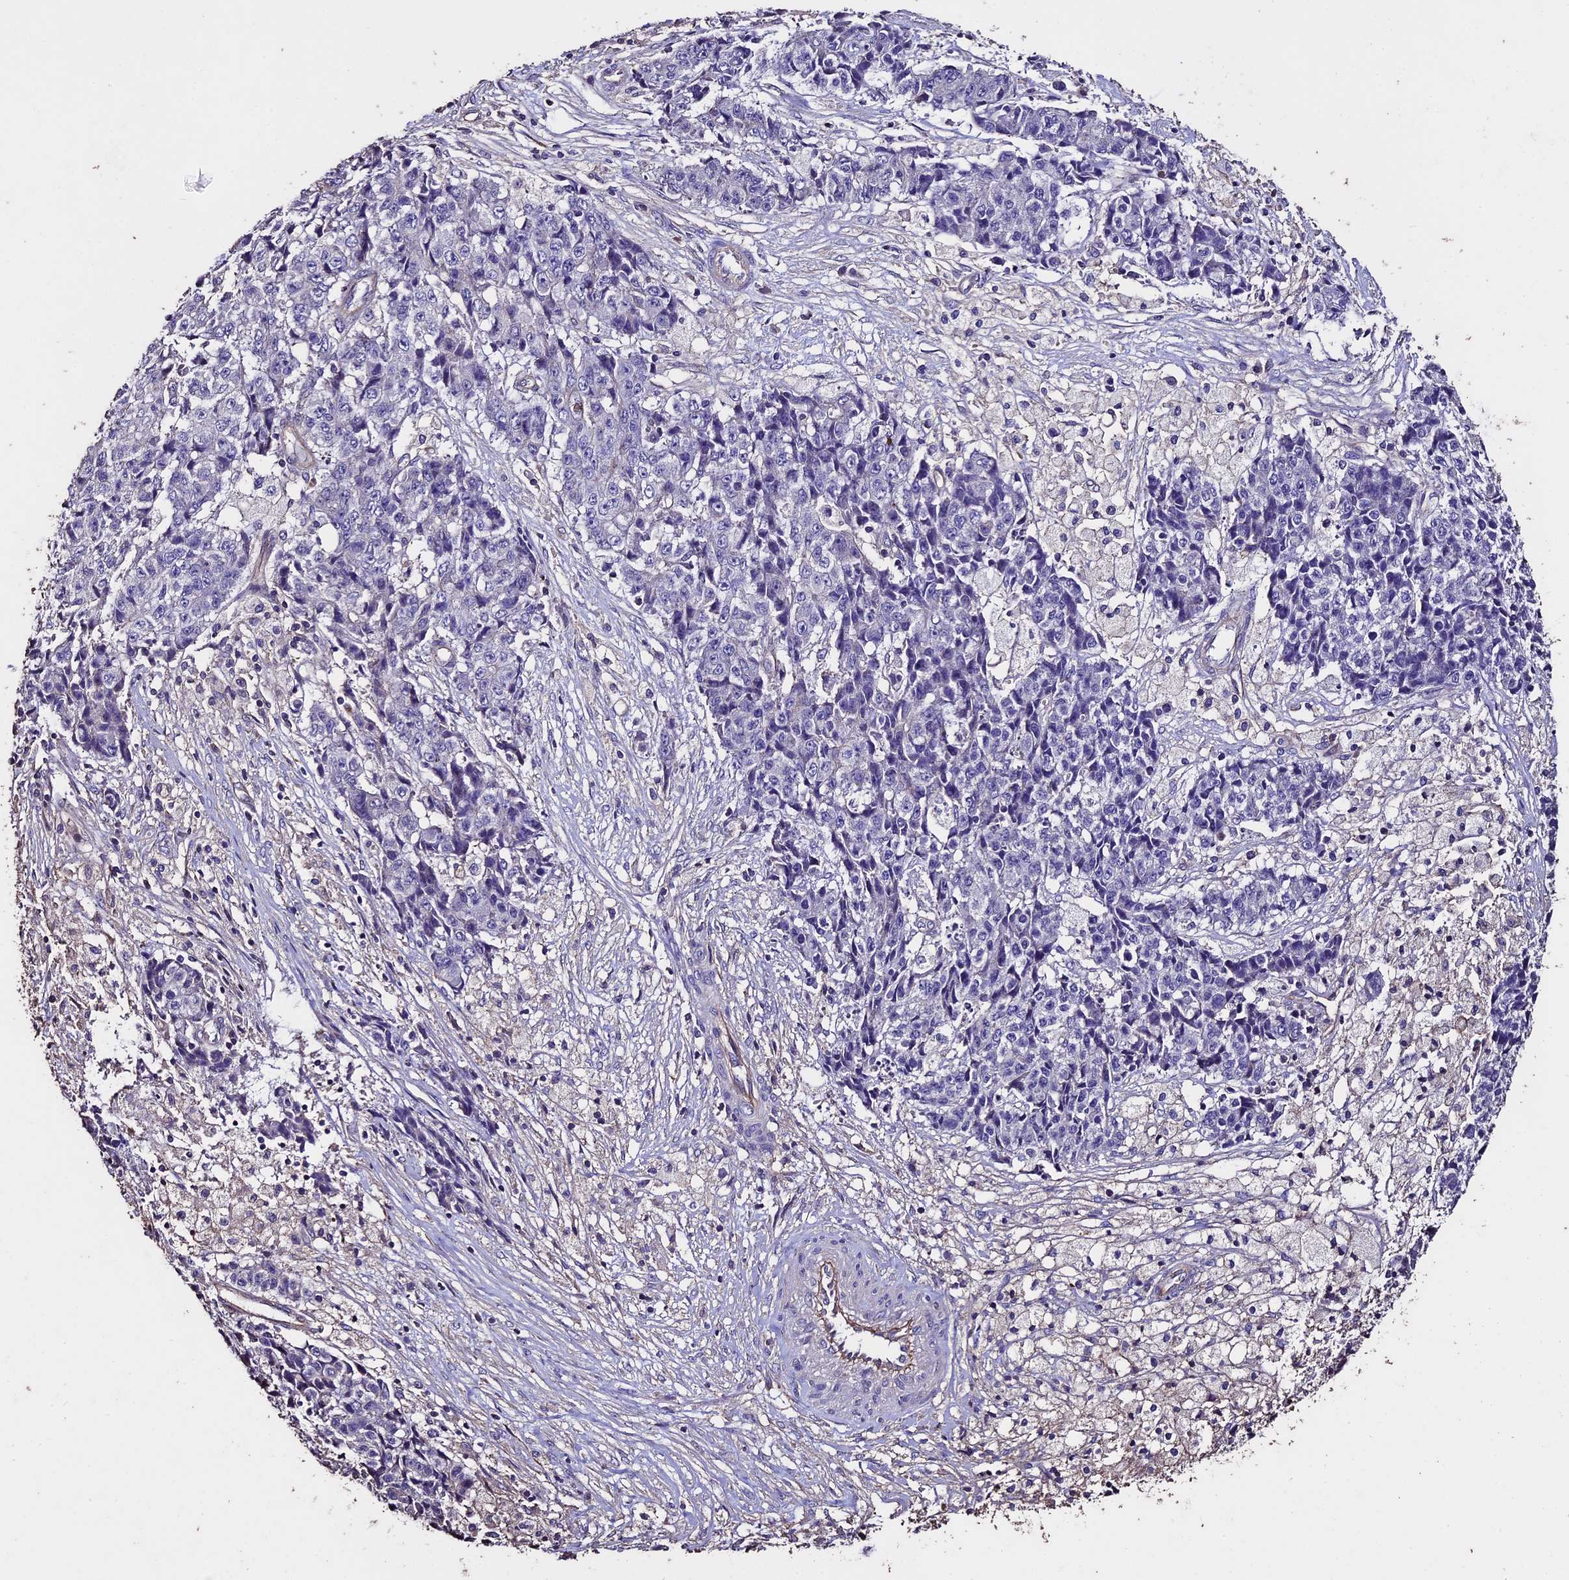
{"staining": {"intensity": "negative", "quantity": "none", "location": "none"}, "tissue": "ovarian cancer", "cell_type": "Tumor cells", "image_type": "cancer", "snomed": [{"axis": "morphology", "description": "Carcinoma, endometroid"}, {"axis": "topography", "description": "Ovary"}], "caption": "Immunohistochemical staining of human ovarian cancer (endometroid carcinoma) reveals no significant staining in tumor cells.", "gene": "USB1", "patient": {"sex": "female", "age": 42}}